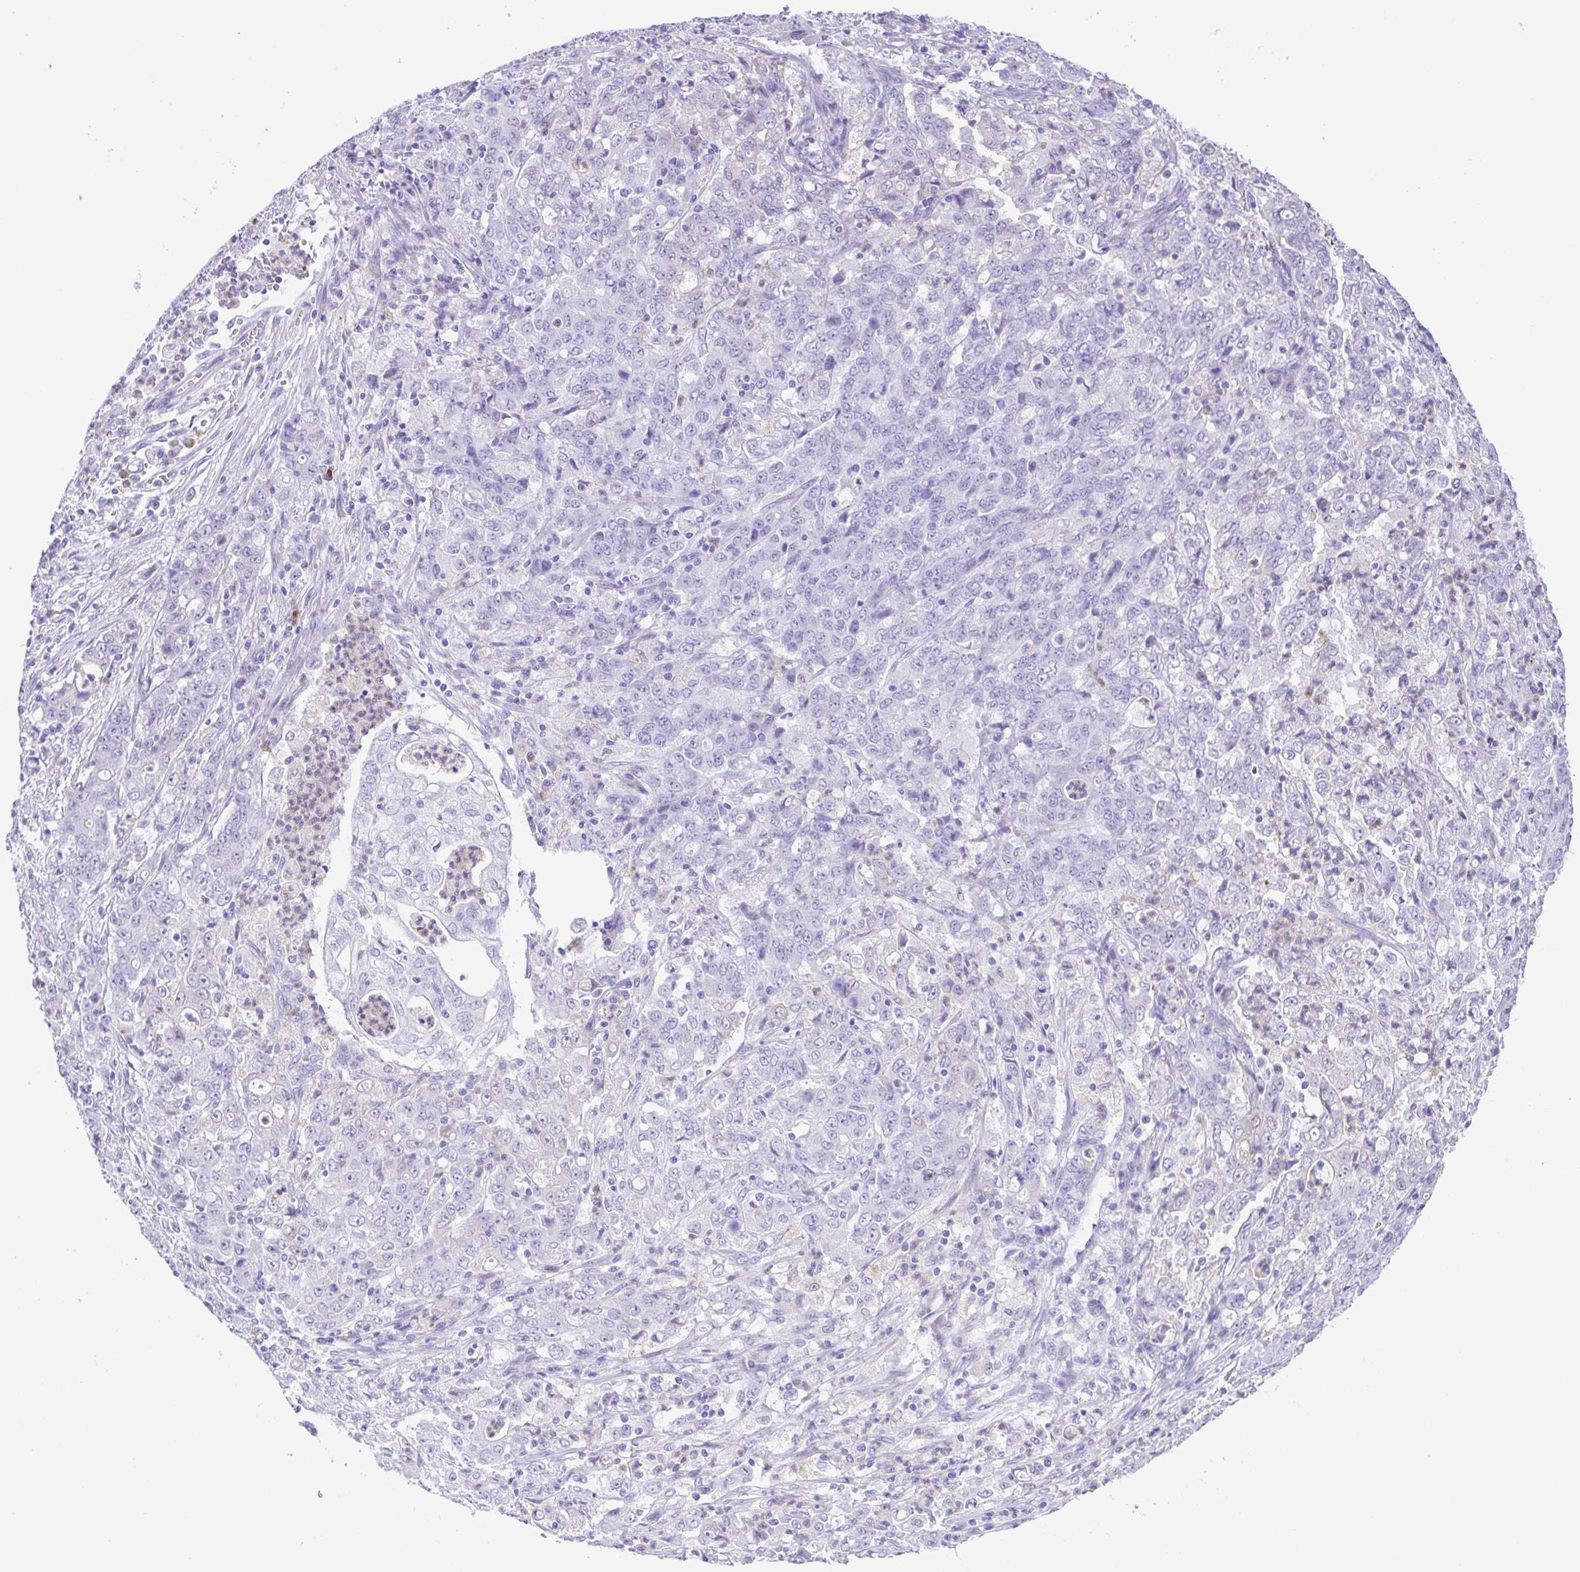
{"staining": {"intensity": "negative", "quantity": "none", "location": "none"}, "tissue": "stomach cancer", "cell_type": "Tumor cells", "image_type": "cancer", "snomed": [{"axis": "morphology", "description": "Adenocarcinoma, NOS"}, {"axis": "topography", "description": "Stomach, lower"}], "caption": "There is no significant positivity in tumor cells of stomach adenocarcinoma.", "gene": "GPR17", "patient": {"sex": "female", "age": 71}}